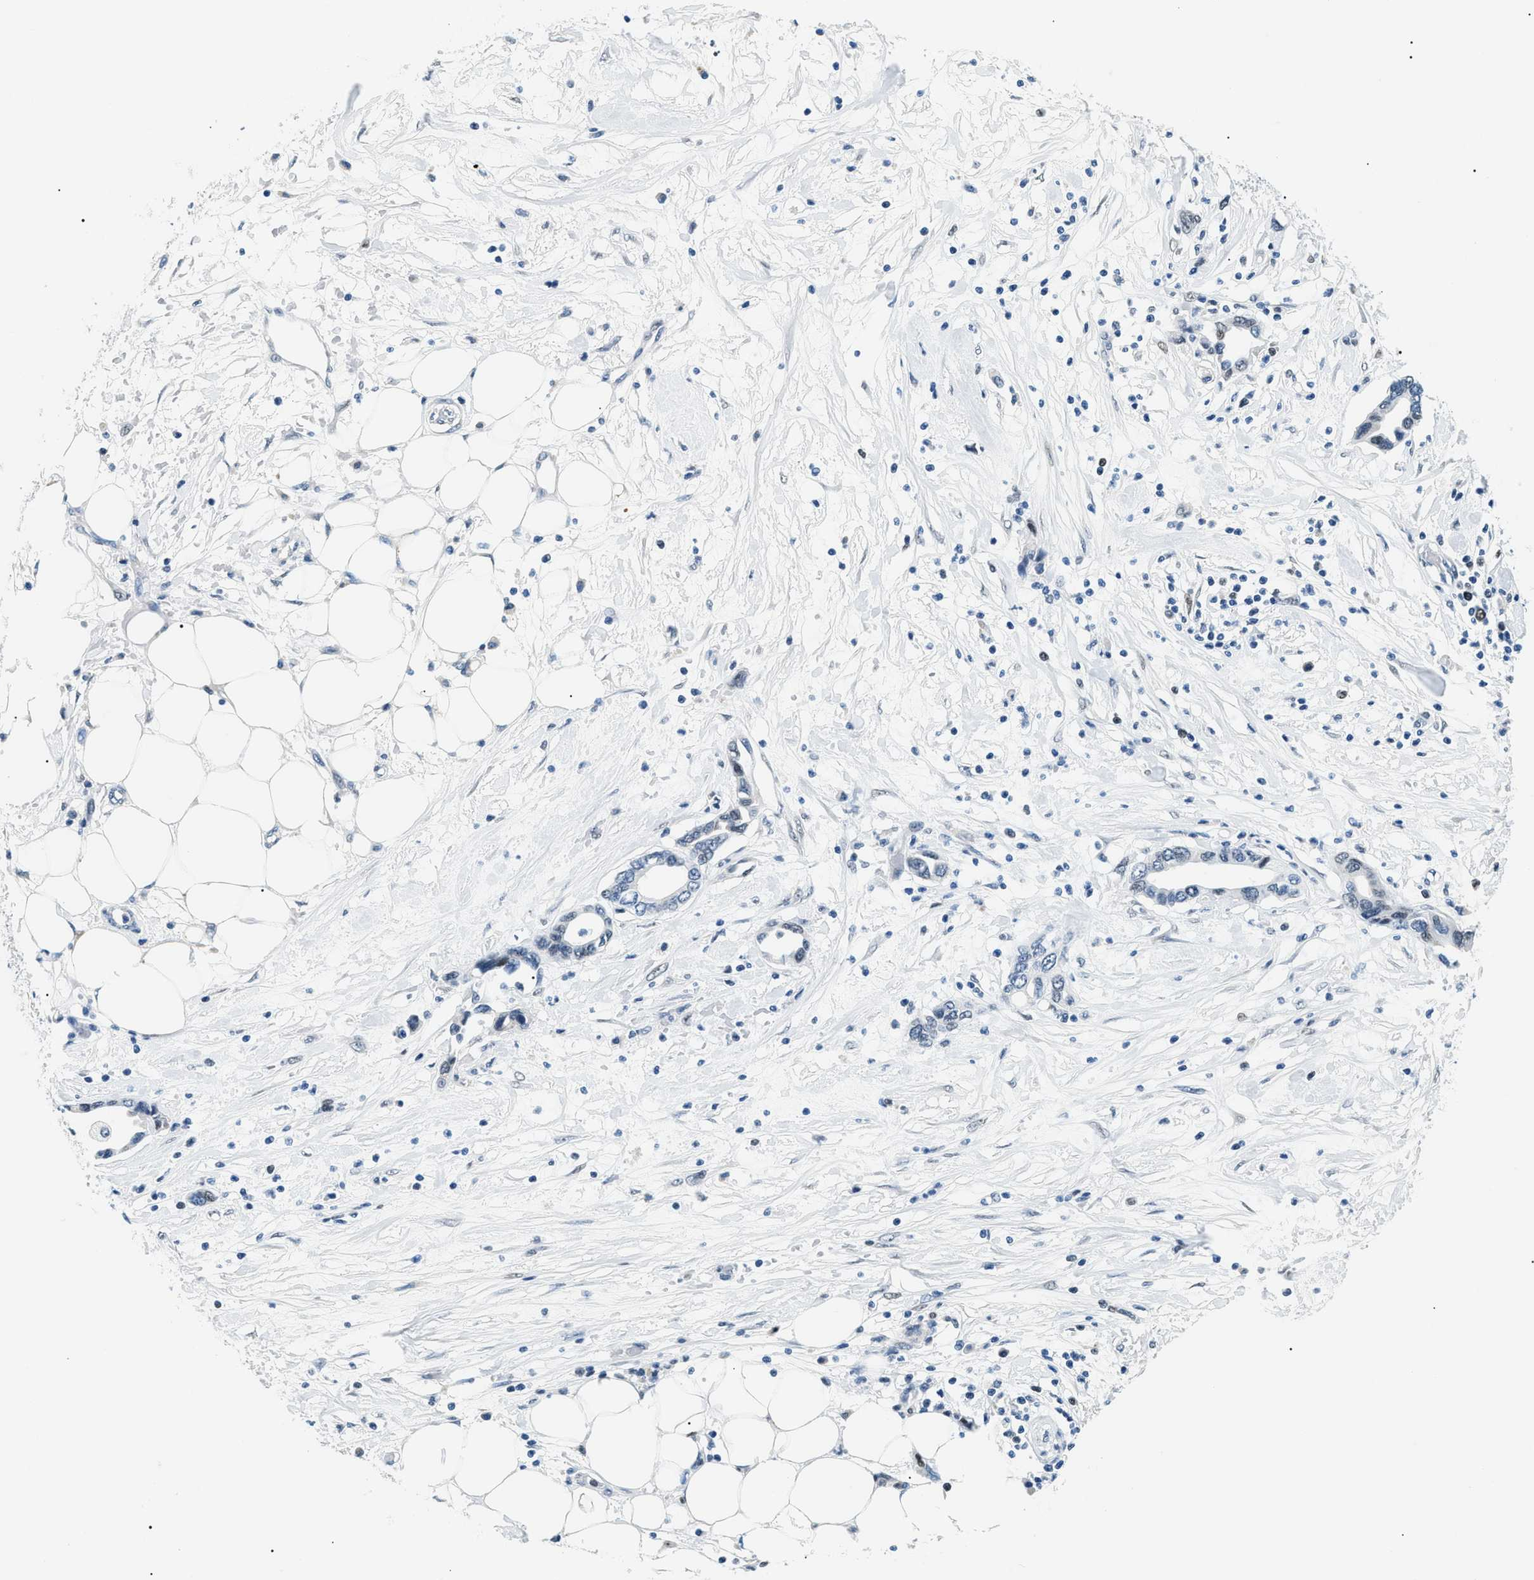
{"staining": {"intensity": "negative", "quantity": "none", "location": "none"}, "tissue": "pancreatic cancer", "cell_type": "Tumor cells", "image_type": "cancer", "snomed": [{"axis": "morphology", "description": "Adenocarcinoma, NOS"}, {"axis": "topography", "description": "Pancreas"}], "caption": "Immunohistochemistry photomicrograph of pancreatic cancer (adenocarcinoma) stained for a protein (brown), which exhibits no staining in tumor cells.", "gene": "SMARCC1", "patient": {"sex": "female", "age": 57}}